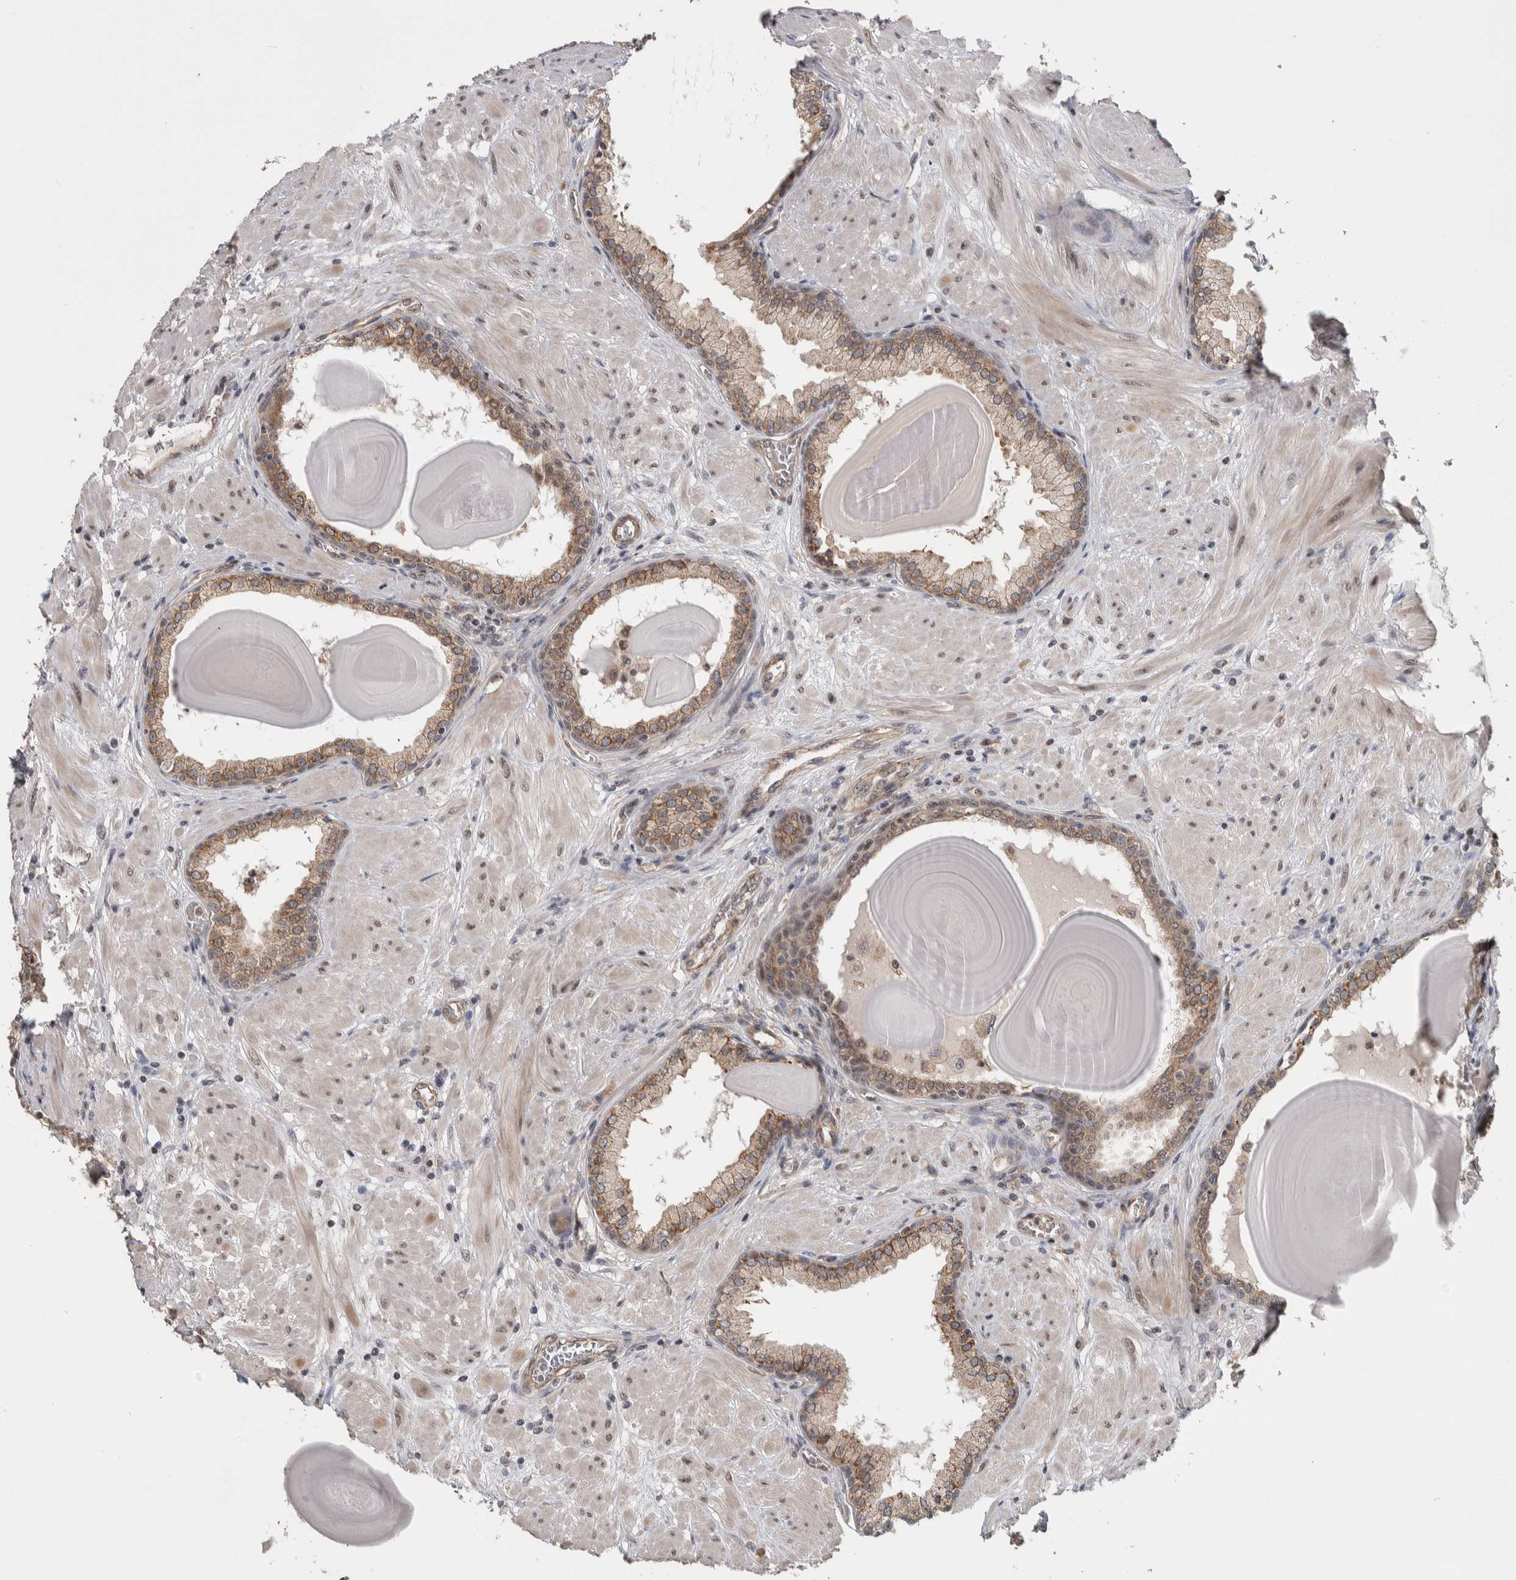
{"staining": {"intensity": "weak", "quantity": ">75%", "location": "cytoplasmic/membranous"}, "tissue": "prostate", "cell_type": "Glandular cells", "image_type": "normal", "snomed": [{"axis": "morphology", "description": "Normal tissue, NOS"}, {"axis": "topography", "description": "Prostate"}], "caption": "The immunohistochemical stain shows weak cytoplasmic/membranous staining in glandular cells of normal prostate. (IHC, brightfield microscopy, high magnification).", "gene": "PRDM4", "patient": {"sex": "male", "age": 51}}